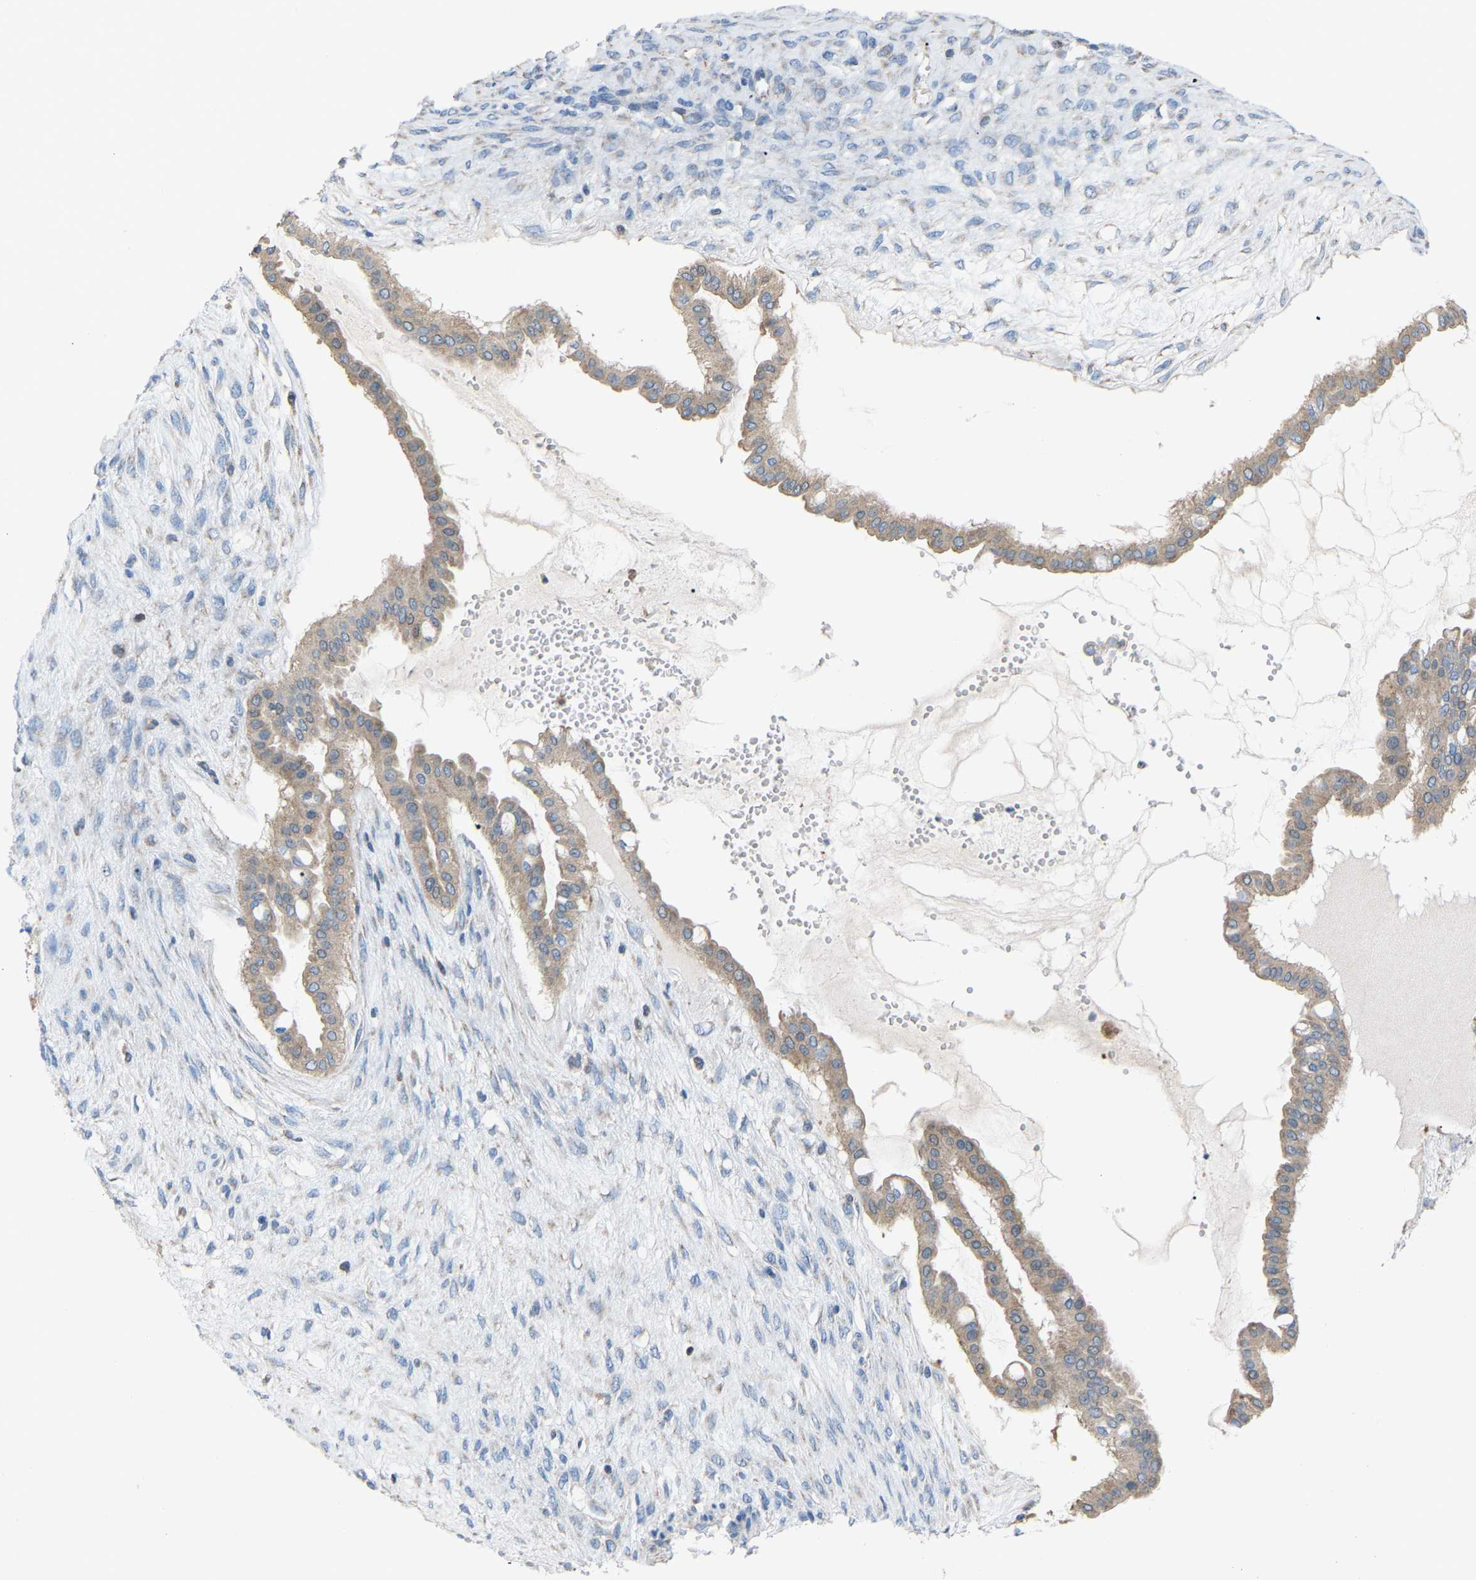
{"staining": {"intensity": "moderate", "quantity": ">75%", "location": "cytoplasmic/membranous"}, "tissue": "ovarian cancer", "cell_type": "Tumor cells", "image_type": "cancer", "snomed": [{"axis": "morphology", "description": "Cystadenocarcinoma, mucinous, NOS"}, {"axis": "topography", "description": "Ovary"}], "caption": "Immunohistochemical staining of human ovarian cancer (mucinous cystadenocarcinoma) reveals medium levels of moderate cytoplasmic/membranous protein expression in about >75% of tumor cells. The staining was performed using DAB (3,3'-diaminobenzidine), with brown indicating positive protein expression. Nuclei are stained blue with hematoxylin.", "gene": "CROT", "patient": {"sex": "female", "age": 73}}